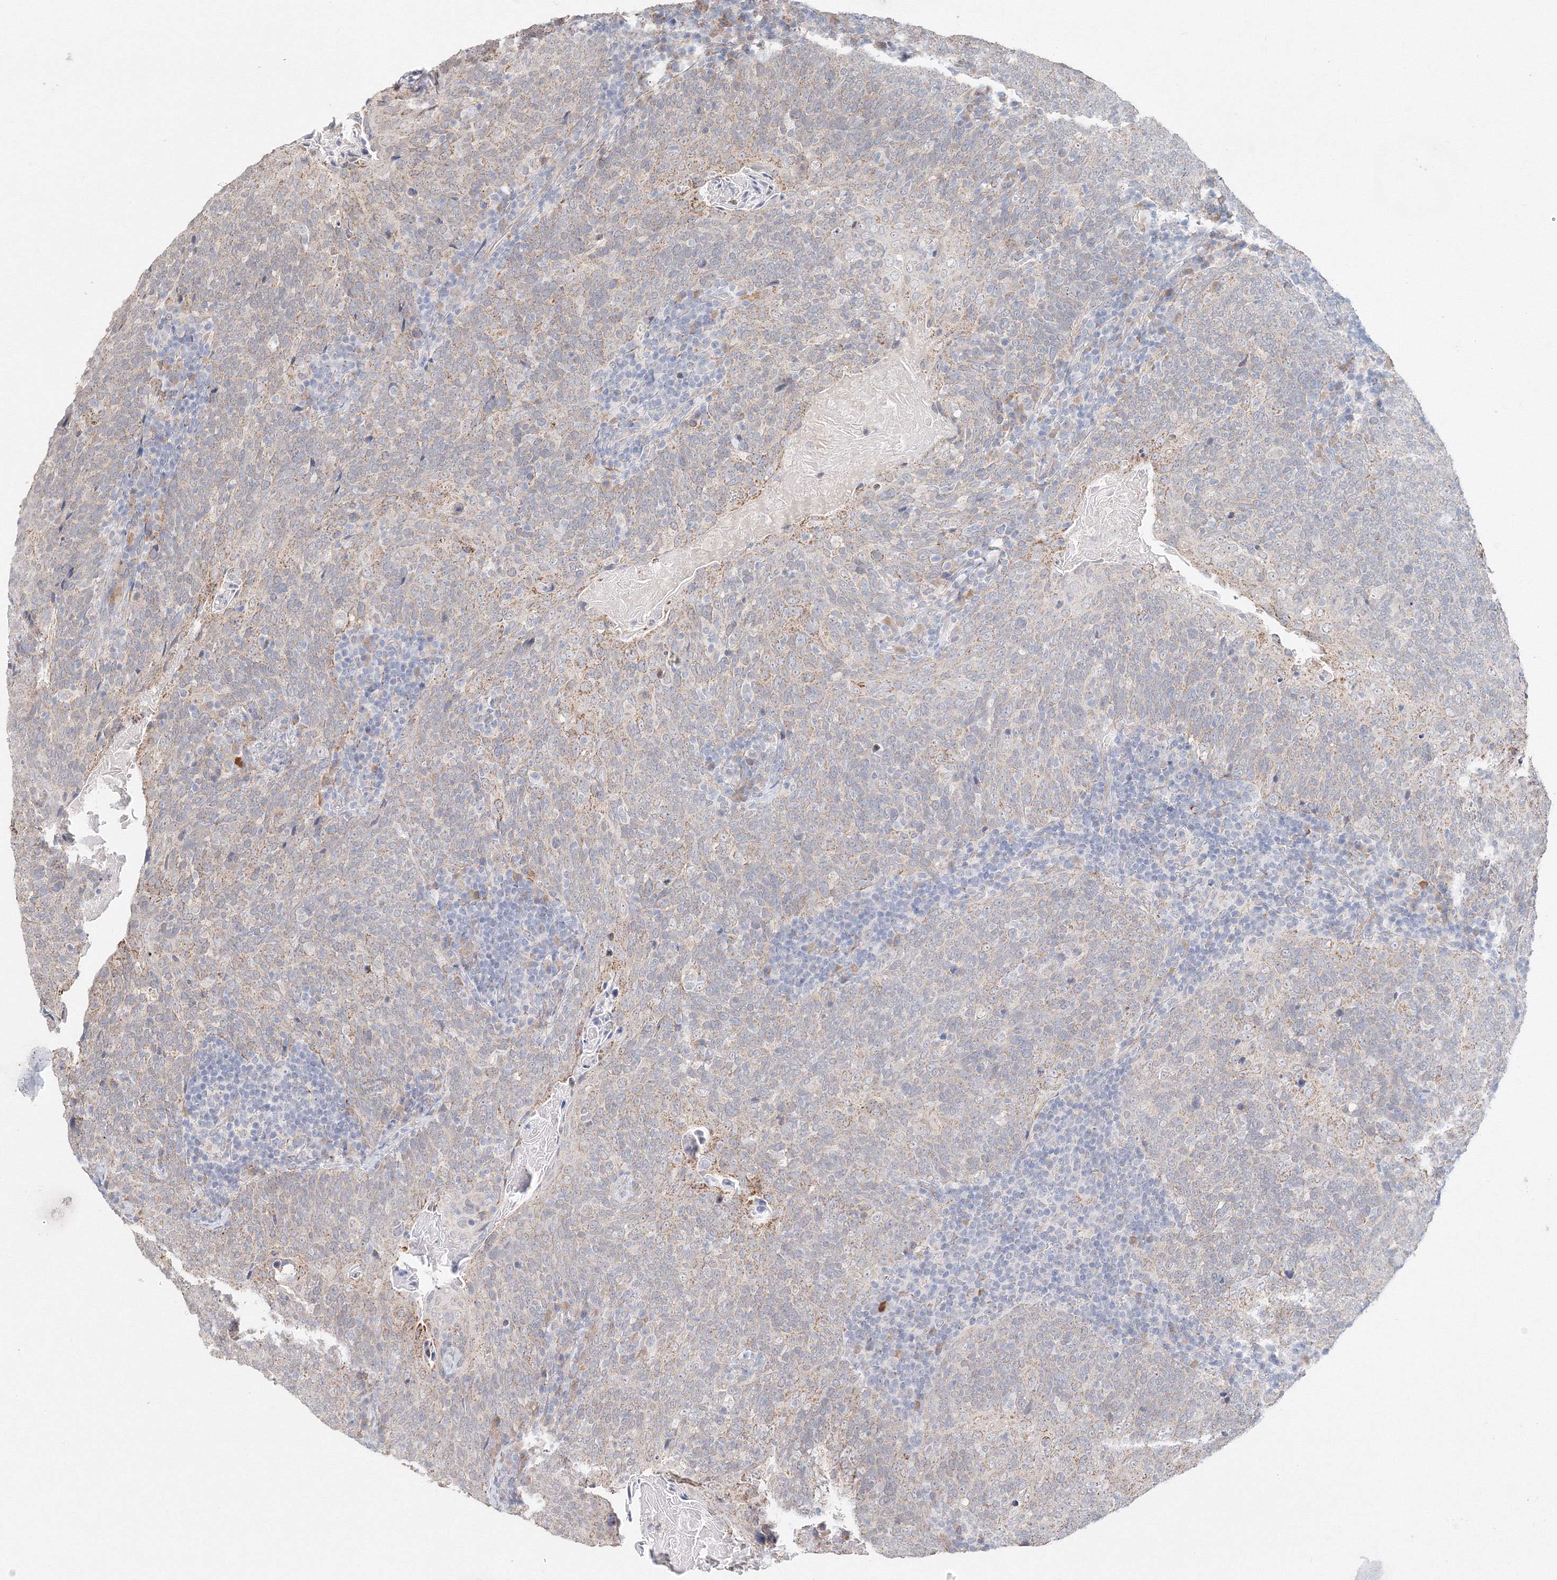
{"staining": {"intensity": "weak", "quantity": "25%-75%", "location": "cytoplasmic/membranous"}, "tissue": "head and neck cancer", "cell_type": "Tumor cells", "image_type": "cancer", "snomed": [{"axis": "morphology", "description": "Squamous cell carcinoma, NOS"}, {"axis": "morphology", "description": "Squamous cell carcinoma, metastatic, NOS"}, {"axis": "topography", "description": "Lymph node"}, {"axis": "topography", "description": "Head-Neck"}], "caption": "The immunohistochemical stain labels weak cytoplasmic/membranous expression in tumor cells of metastatic squamous cell carcinoma (head and neck) tissue. (brown staining indicates protein expression, while blue staining denotes nuclei).", "gene": "DHRS12", "patient": {"sex": "male", "age": 62}}